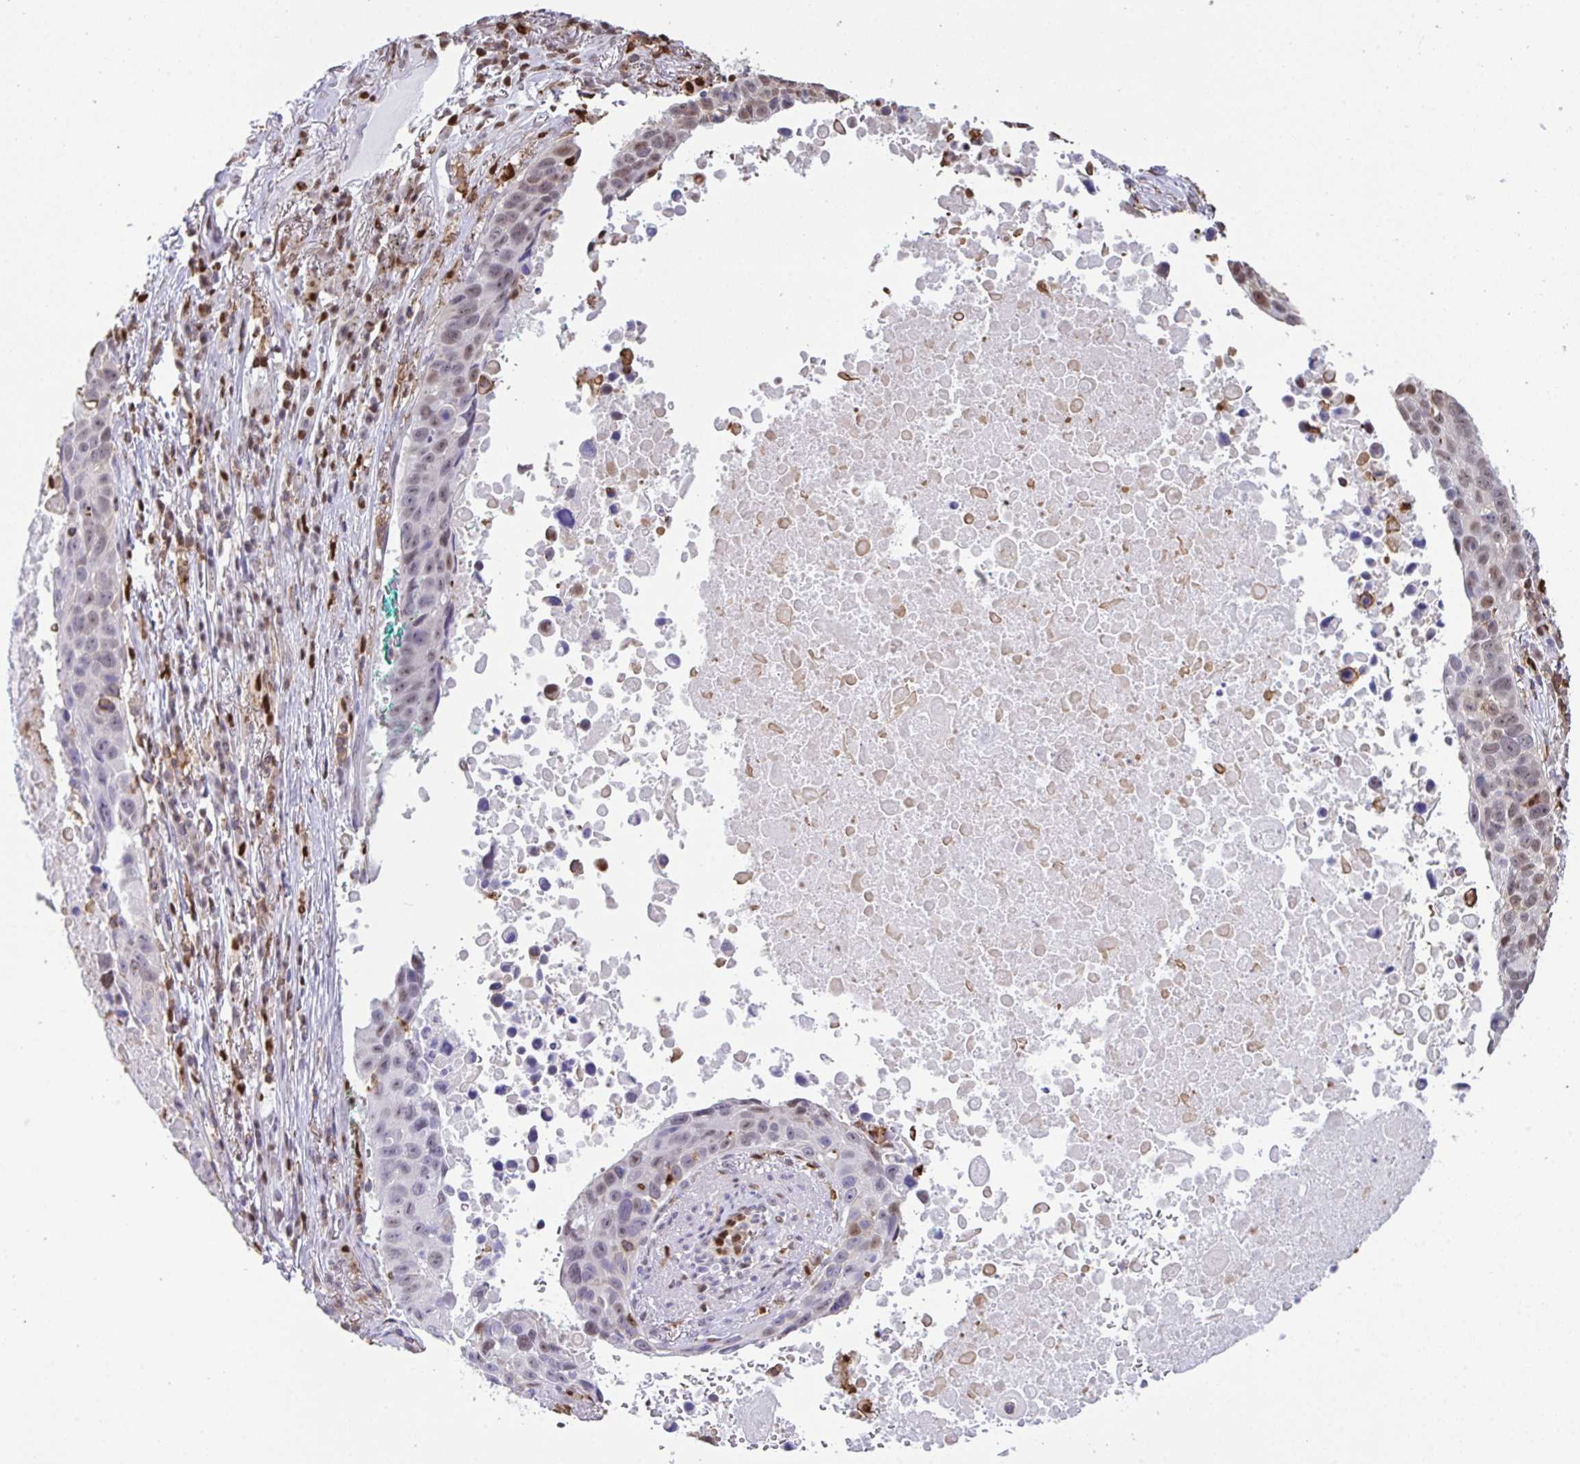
{"staining": {"intensity": "weak", "quantity": "<25%", "location": "nuclear"}, "tissue": "lung cancer", "cell_type": "Tumor cells", "image_type": "cancer", "snomed": [{"axis": "morphology", "description": "Squamous cell carcinoma, NOS"}, {"axis": "topography", "description": "Lung"}], "caption": "Immunohistochemical staining of human squamous cell carcinoma (lung) shows no significant staining in tumor cells. (Brightfield microscopy of DAB IHC at high magnification).", "gene": "BTBD10", "patient": {"sex": "male", "age": 66}}